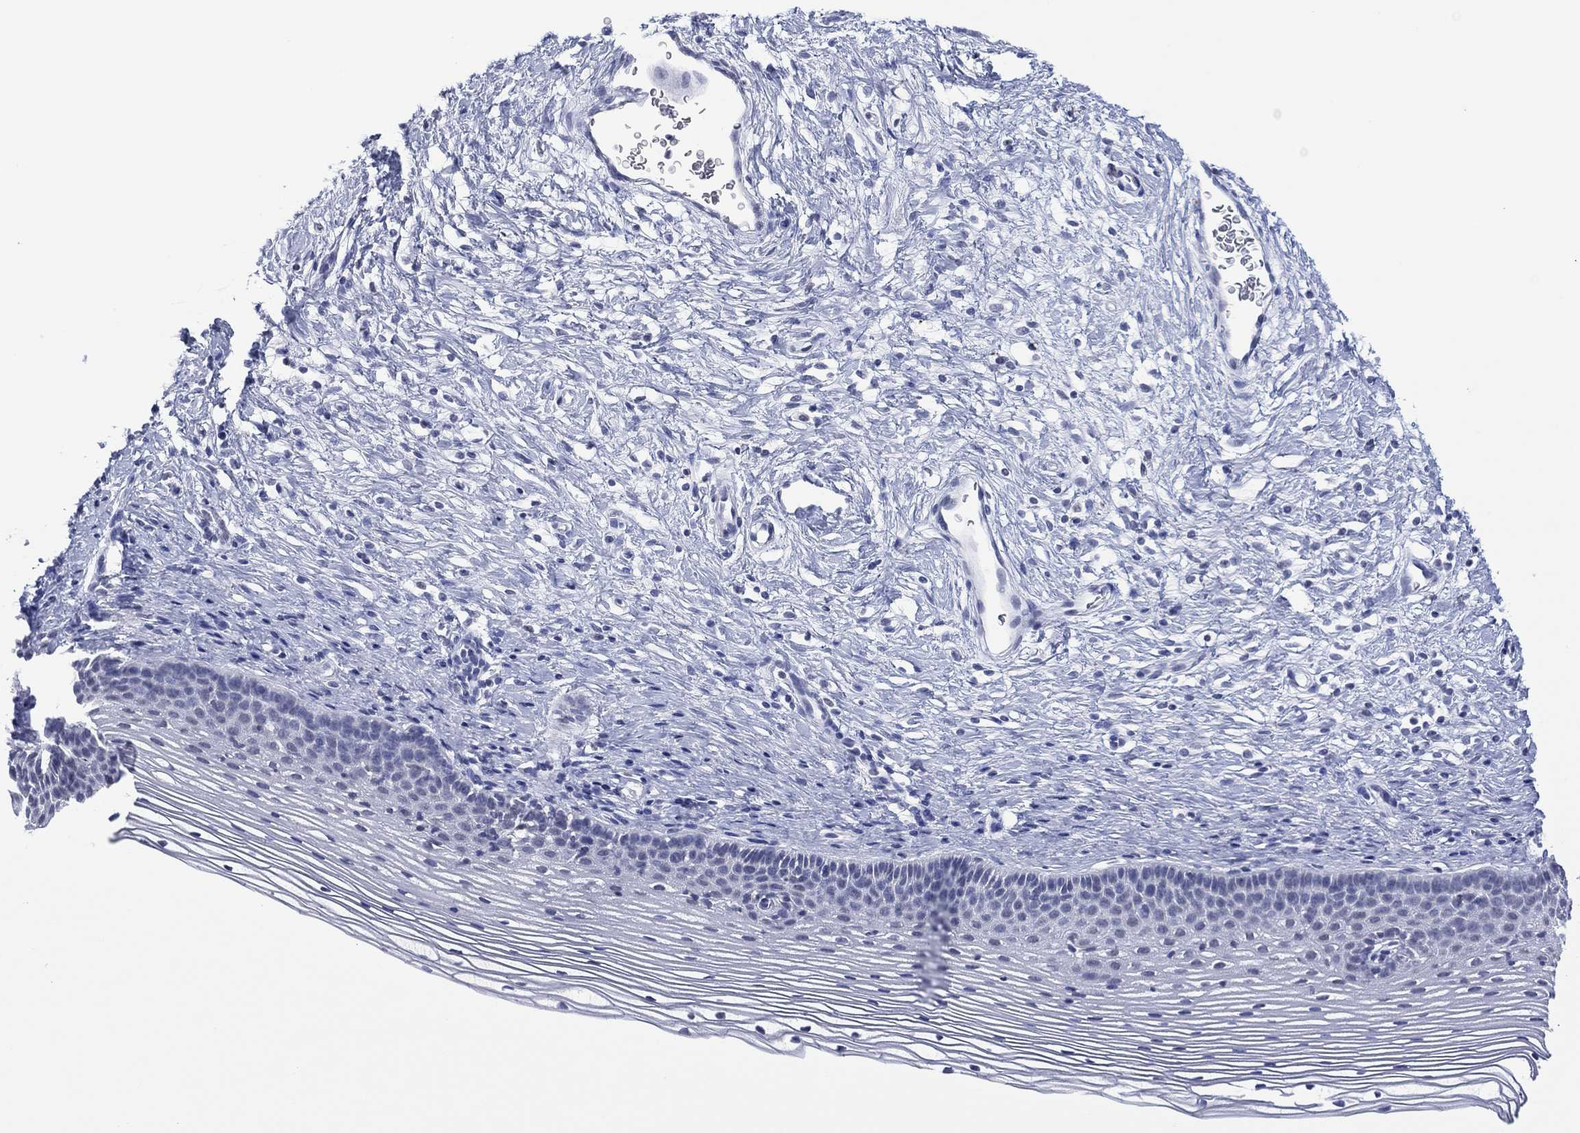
{"staining": {"intensity": "negative", "quantity": "none", "location": "none"}, "tissue": "cervix", "cell_type": "Squamous epithelial cells", "image_type": "normal", "snomed": [{"axis": "morphology", "description": "Normal tissue, NOS"}, {"axis": "topography", "description": "Cervix"}], "caption": "DAB immunohistochemical staining of benign cervix reveals no significant expression in squamous epithelial cells. (DAB (3,3'-diaminobenzidine) immunohistochemistry visualized using brightfield microscopy, high magnification).", "gene": "UTF1", "patient": {"sex": "female", "age": 39}}